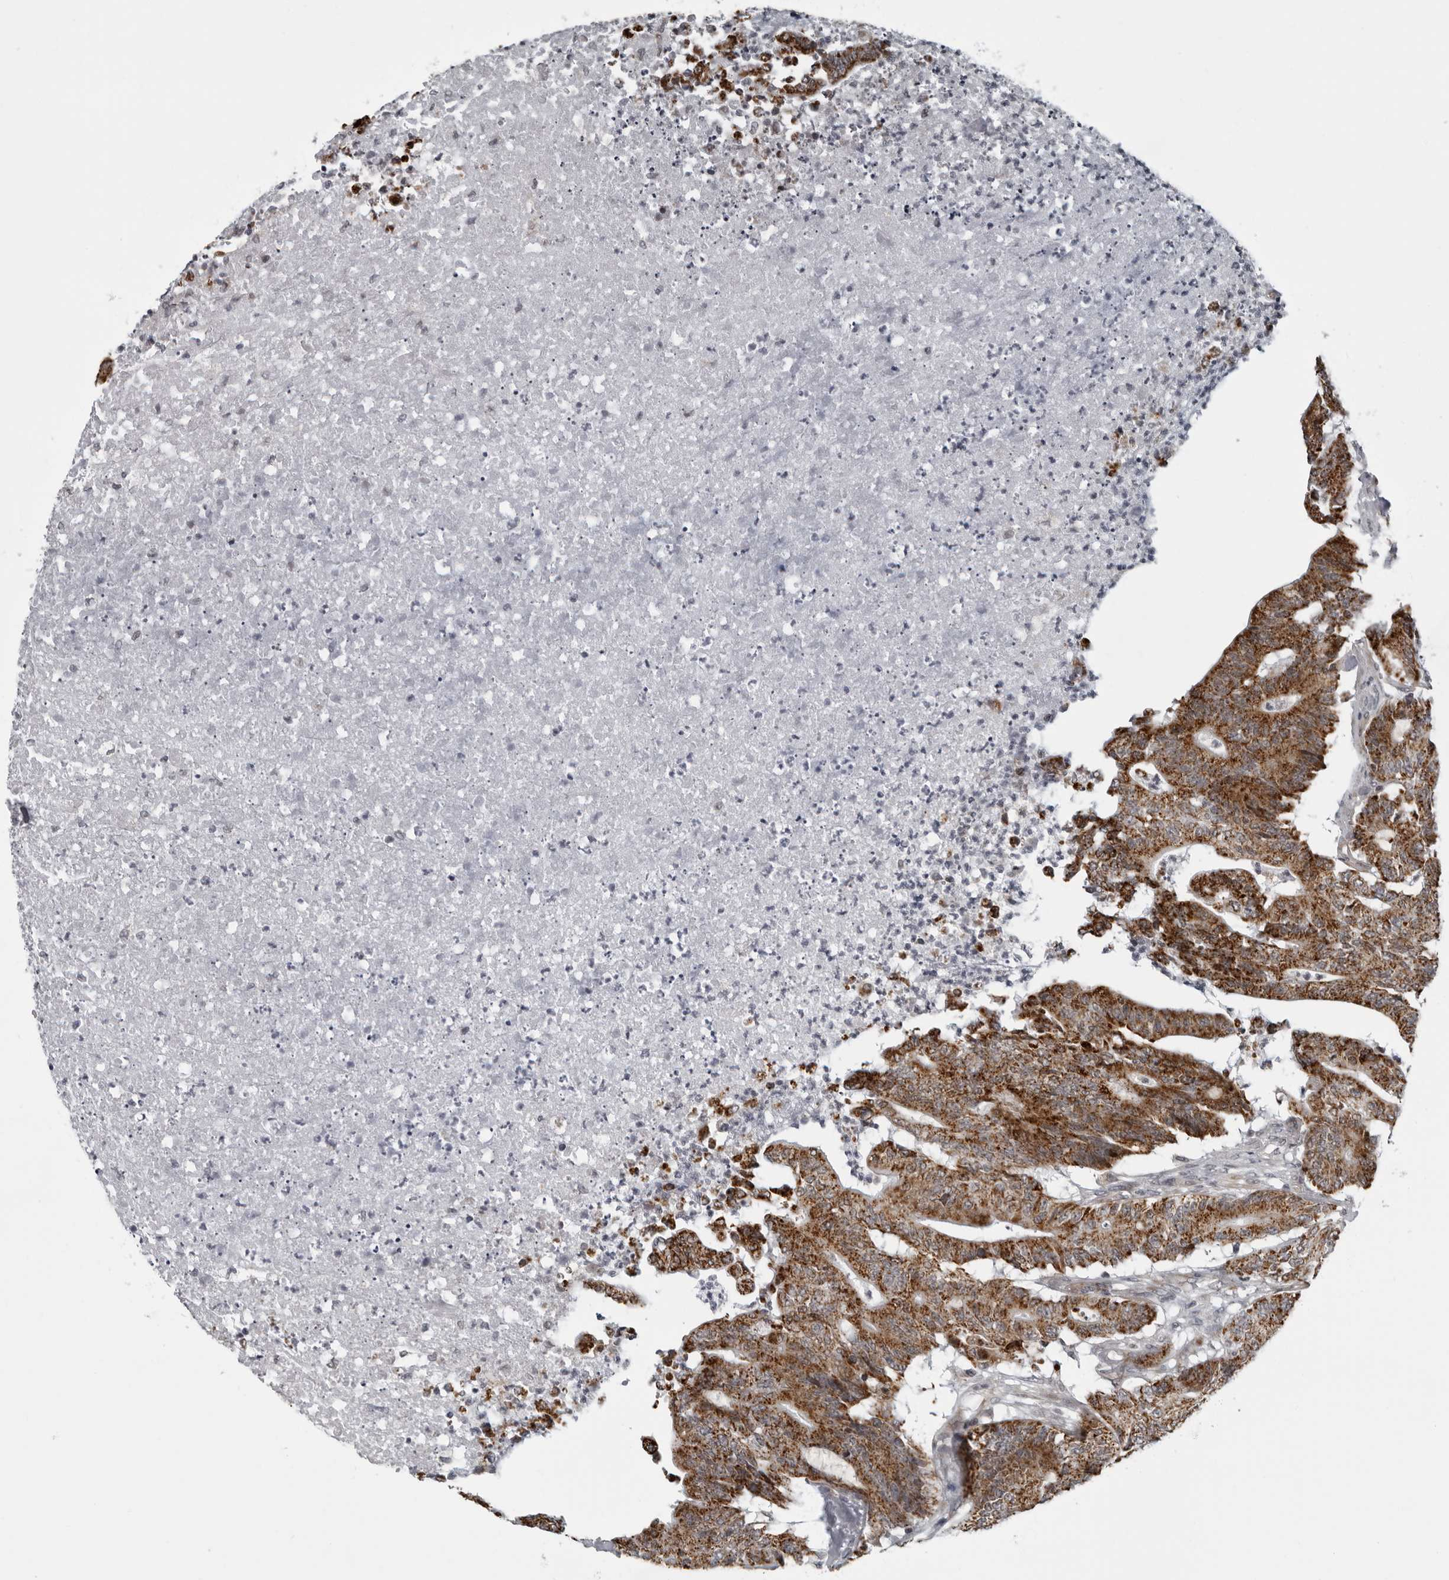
{"staining": {"intensity": "strong", "quantity": ">75%", "location": "cytoplasmic/membranous"}, "tissue": "colorectal cancer", "cell_type": "Tumor cells", "image_type": "cancer", "snomed": [{"axis": "morphology", "description": "Adenocarcinoma, NOS"}, {"axis": "topography", "description": "Colon"}], "caption": "Immunohistochemistry (IHC) (DAB (3,3'-diaminobenzidine)) staining of colorectal cancer (adenocarcinoma) exhibits strong cytoplasmic/membranous protein staining in about >75% of tumor cells.", "gene": "RTCA", "patient": {"sex": "female", "age": 84}}